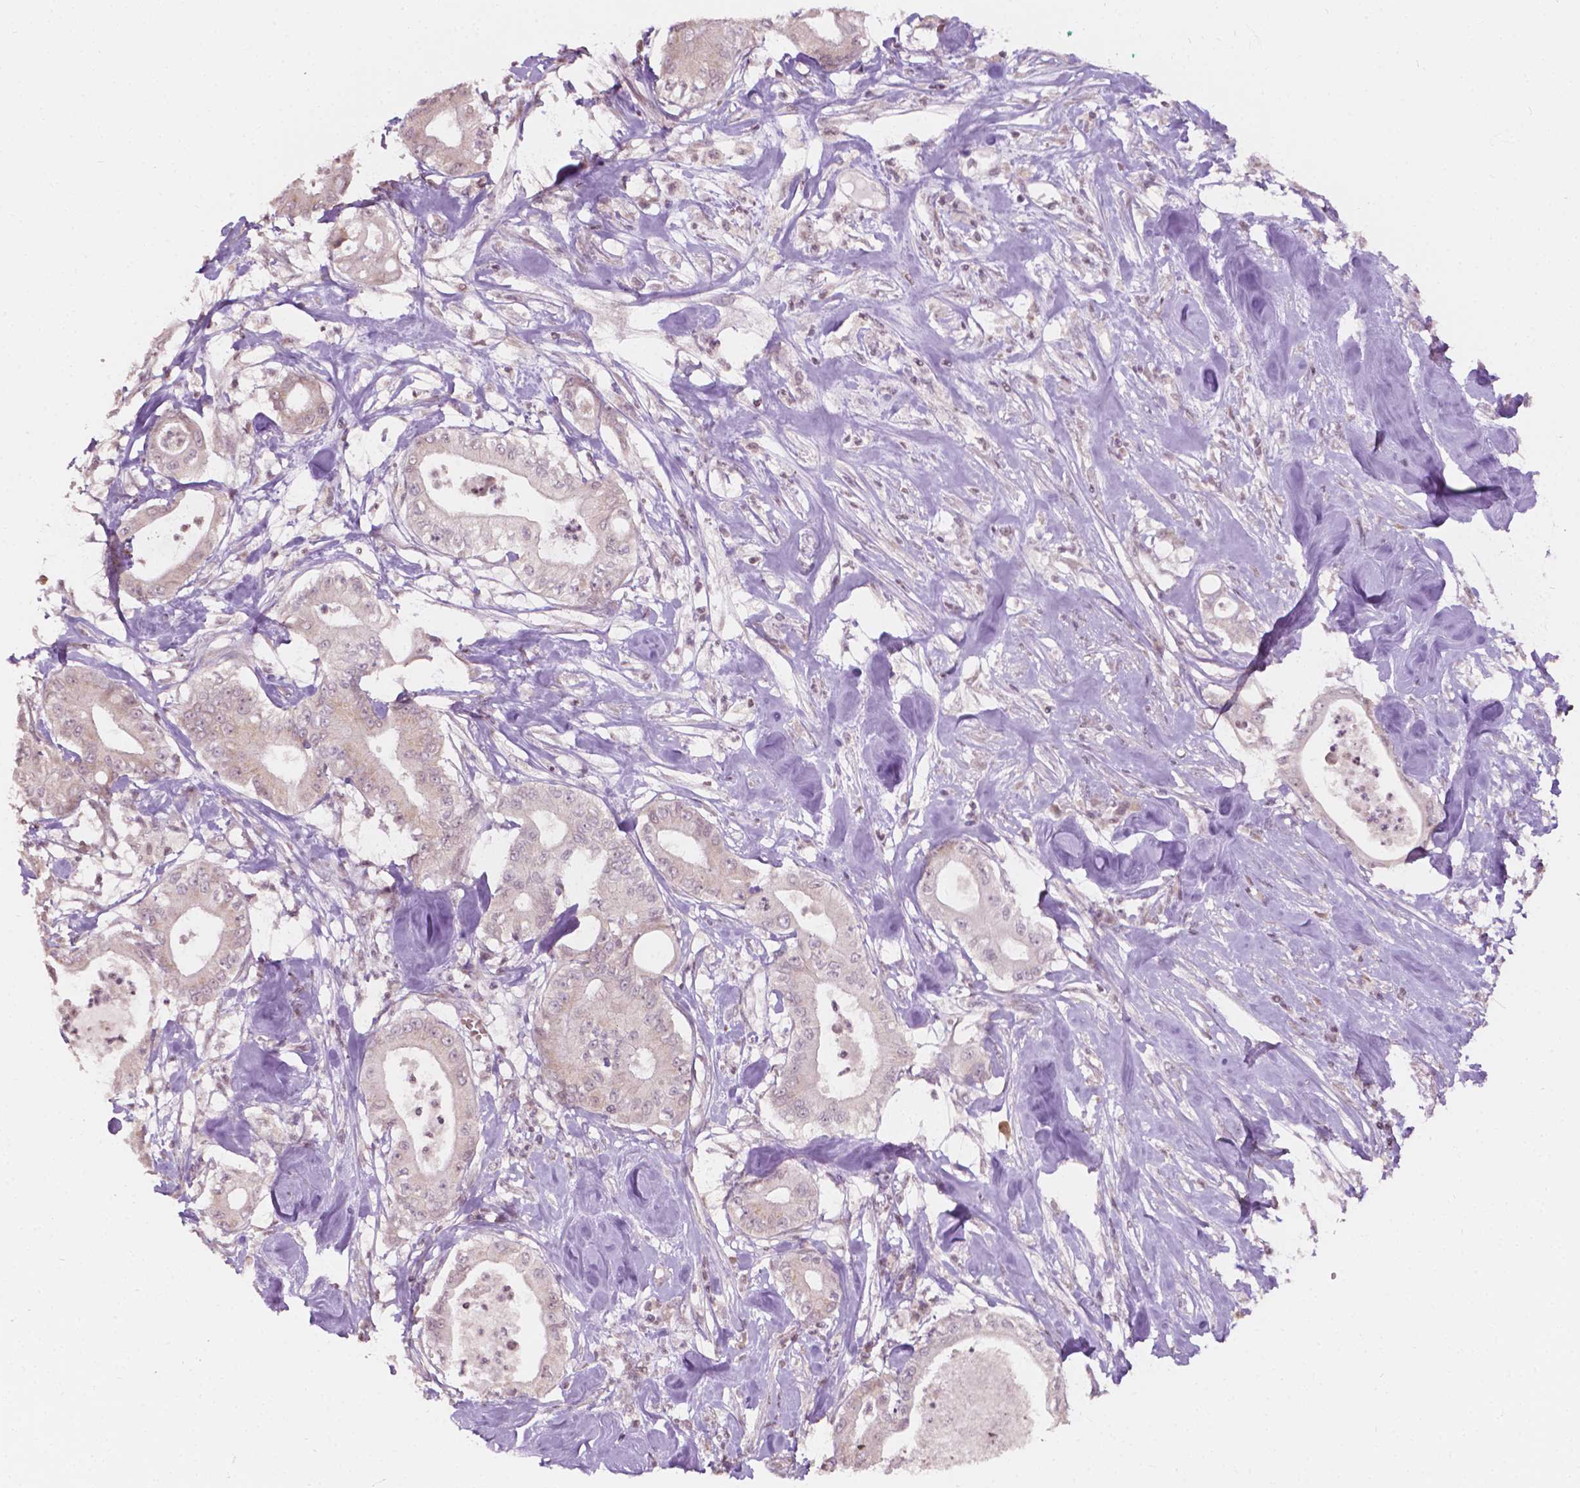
{"staining": {"intensity": "negative", "quantity": "none", "location": "none"}, "tissue": "pancreatic cancer", "cell_type": "Tumor cells", "image_type": "cancer", "snomed": [{"axis": "morphology", "description": "Adenocarcinoma, NOS"}, {"axis": "topography", "description": "Pancreas"}], "caption": "IHC histopathology image of neoplastic tissue: human pancreatic adenocarcinoma stained with DAB (3,3'-diaminobenzidine) exhibits no significant protein expression in tumor cells. Brightfield microscopy of immunohistochemistry (IHC) stained with DAB (3,3'-diaminobenzidine) (brown) and hematoxylin (blue), captured at high magnification.", "gene": "NOS1AP", "patient": {"sex": "male", "age": 71}}